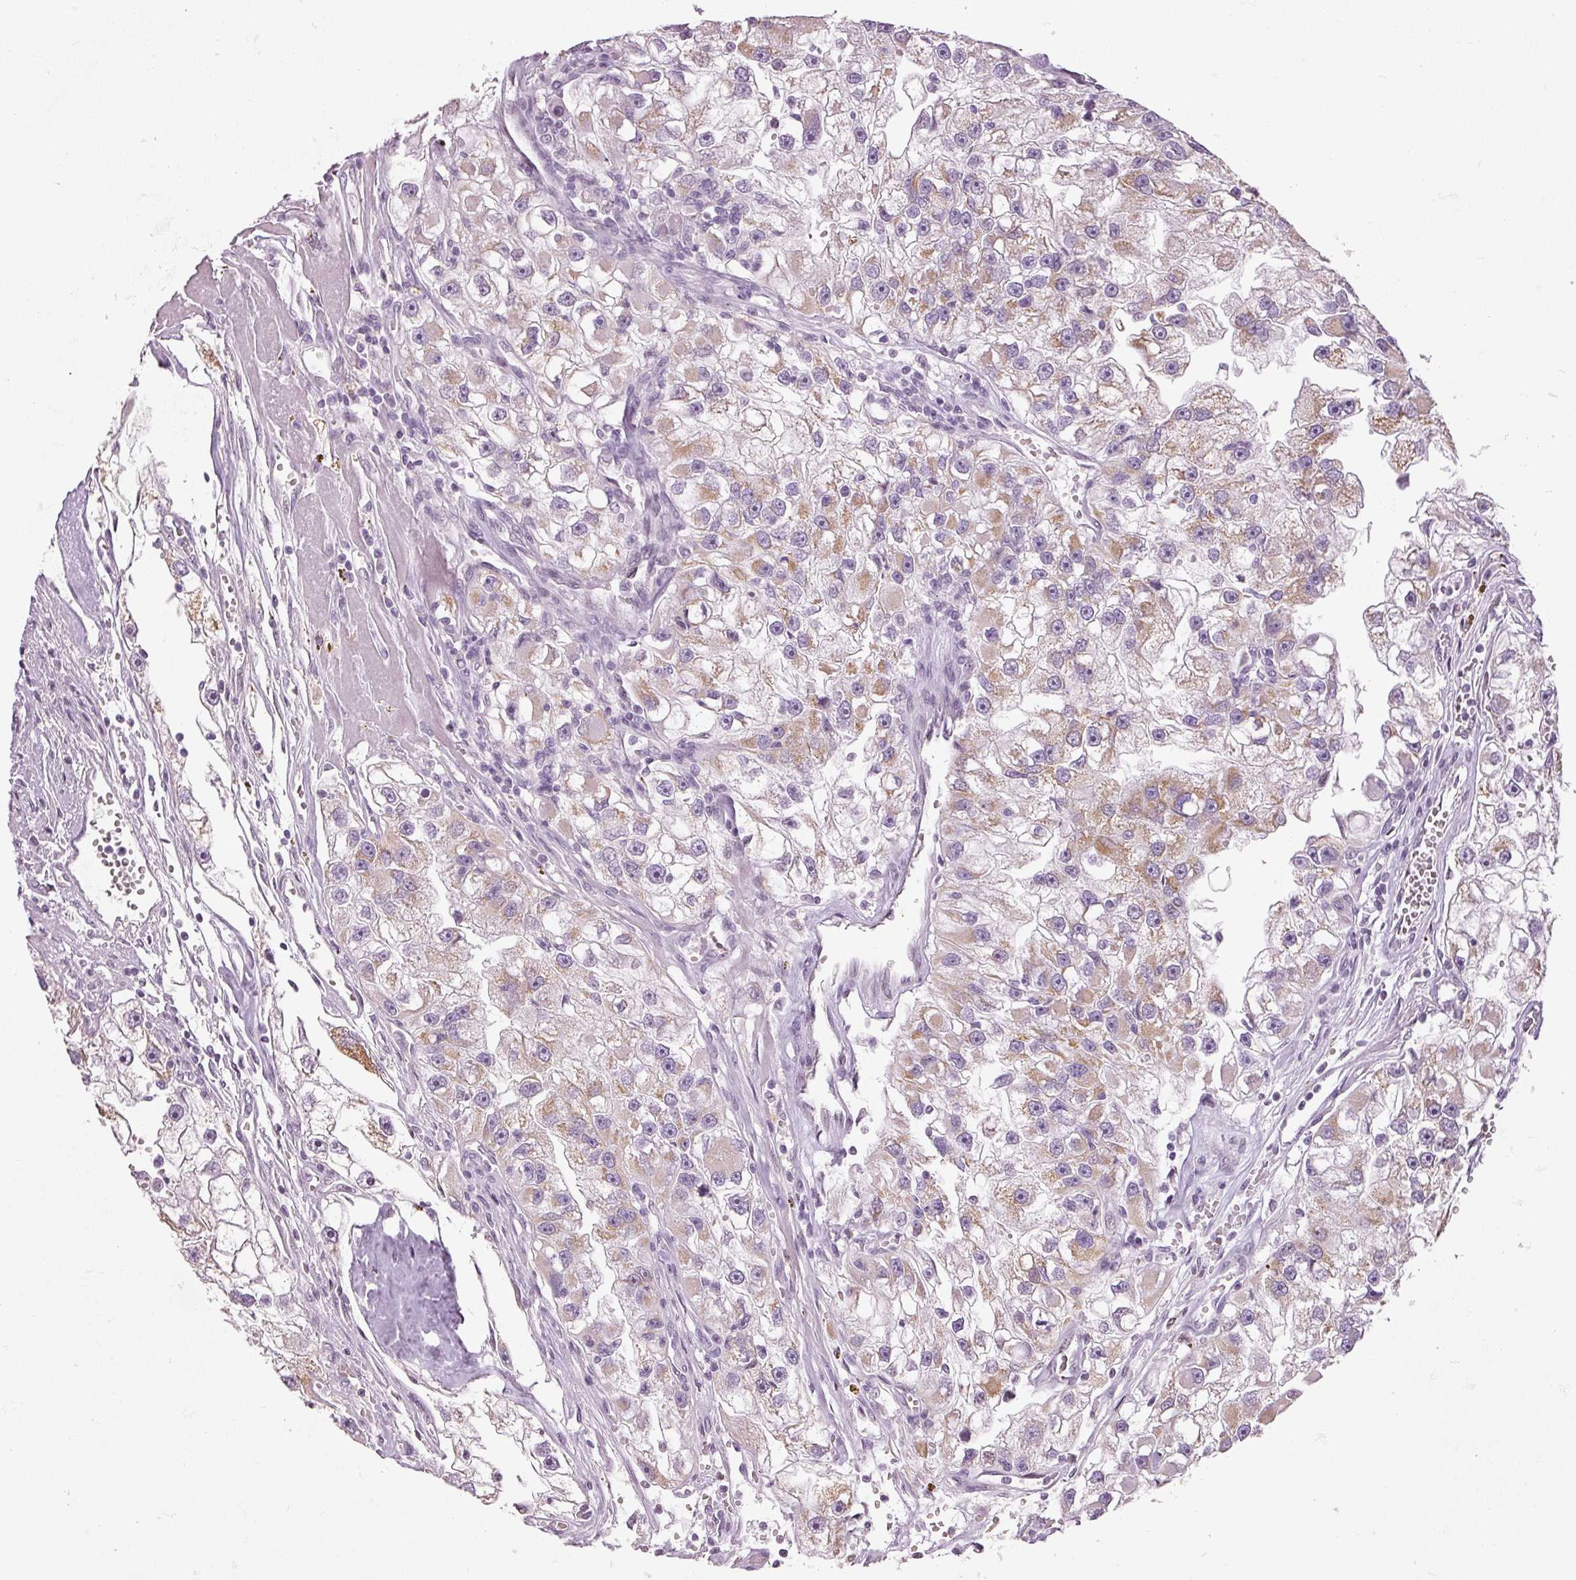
{"staining": {"intensity": "moderate", "quantity": ">75%", "location": "cytoplasmic/membranous"}, "tissue": "renal cancer", "cell_type": "Tumor cells", "image_type": "cancer", "snomed": [{"axis": "morphology", "description": "Adenocarcinoma, NOS"}, {"axis": "topography", "description": "Kidney"}], "caption": "Protein expression analysis of adenocarcinoma (renal) exhibits moderate cytoplasmic/membranous staining in about >75% of tumor cells.", "gene": "NRDE2", "patient": {"sex": "male", "age": 63}}